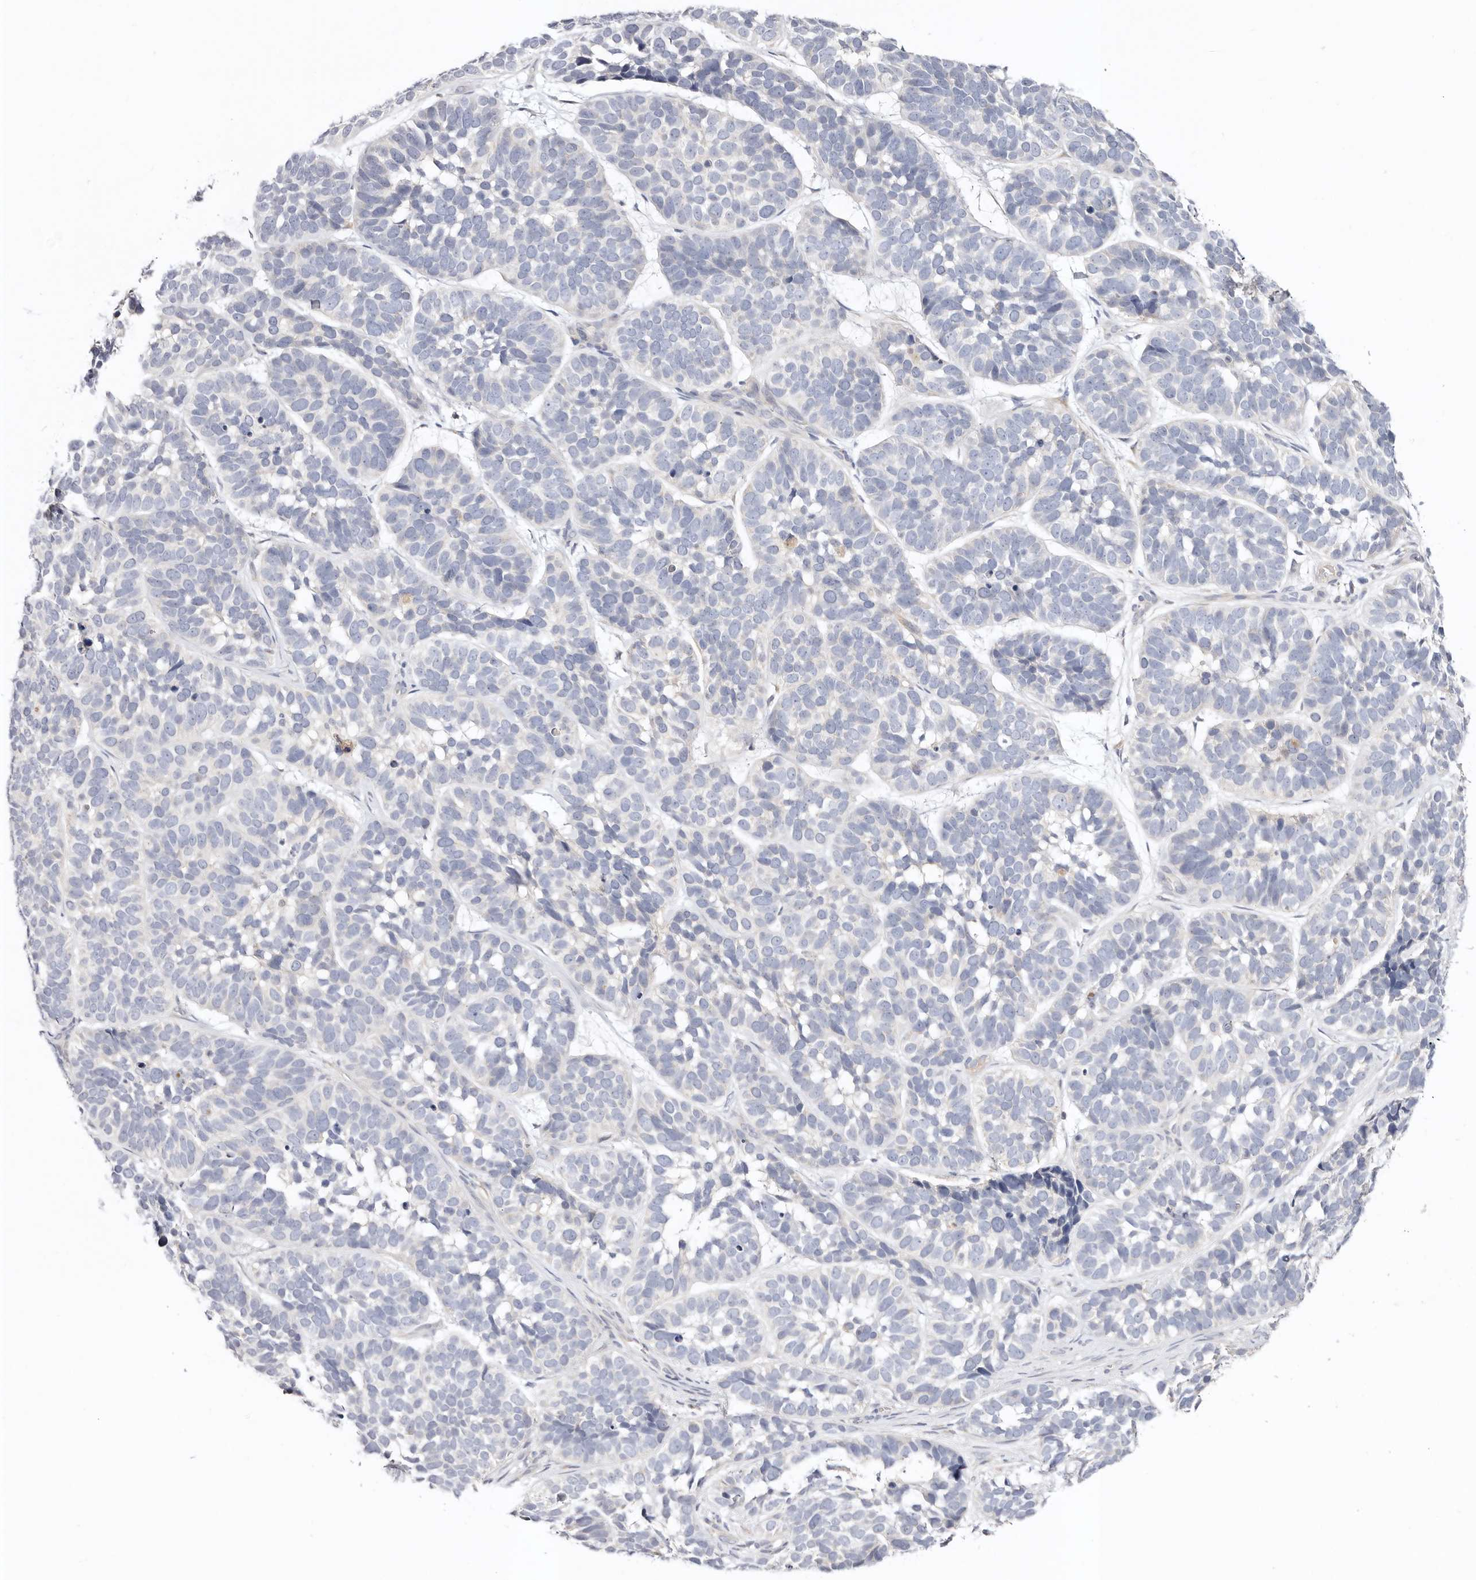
{"staining": {"intensity": "negative", "quantity": "none", "location": "none"}, "tissue": "skin cancer", "cell_type": "Tumor cells", "image_type": "cancer", "snomed": [{"axis": "morphology", "description": "Basal cell carcinoma"}, {"axis": "topography", "description": "Skin"}], "caption": "This is an immunohistochemistry (IHC) histopathology image of human basal cell carcinoma (skin). There is no positivity in tumor cells.", "gene": "DNASE1", "patient": {"sex": "male", "age": 62}}